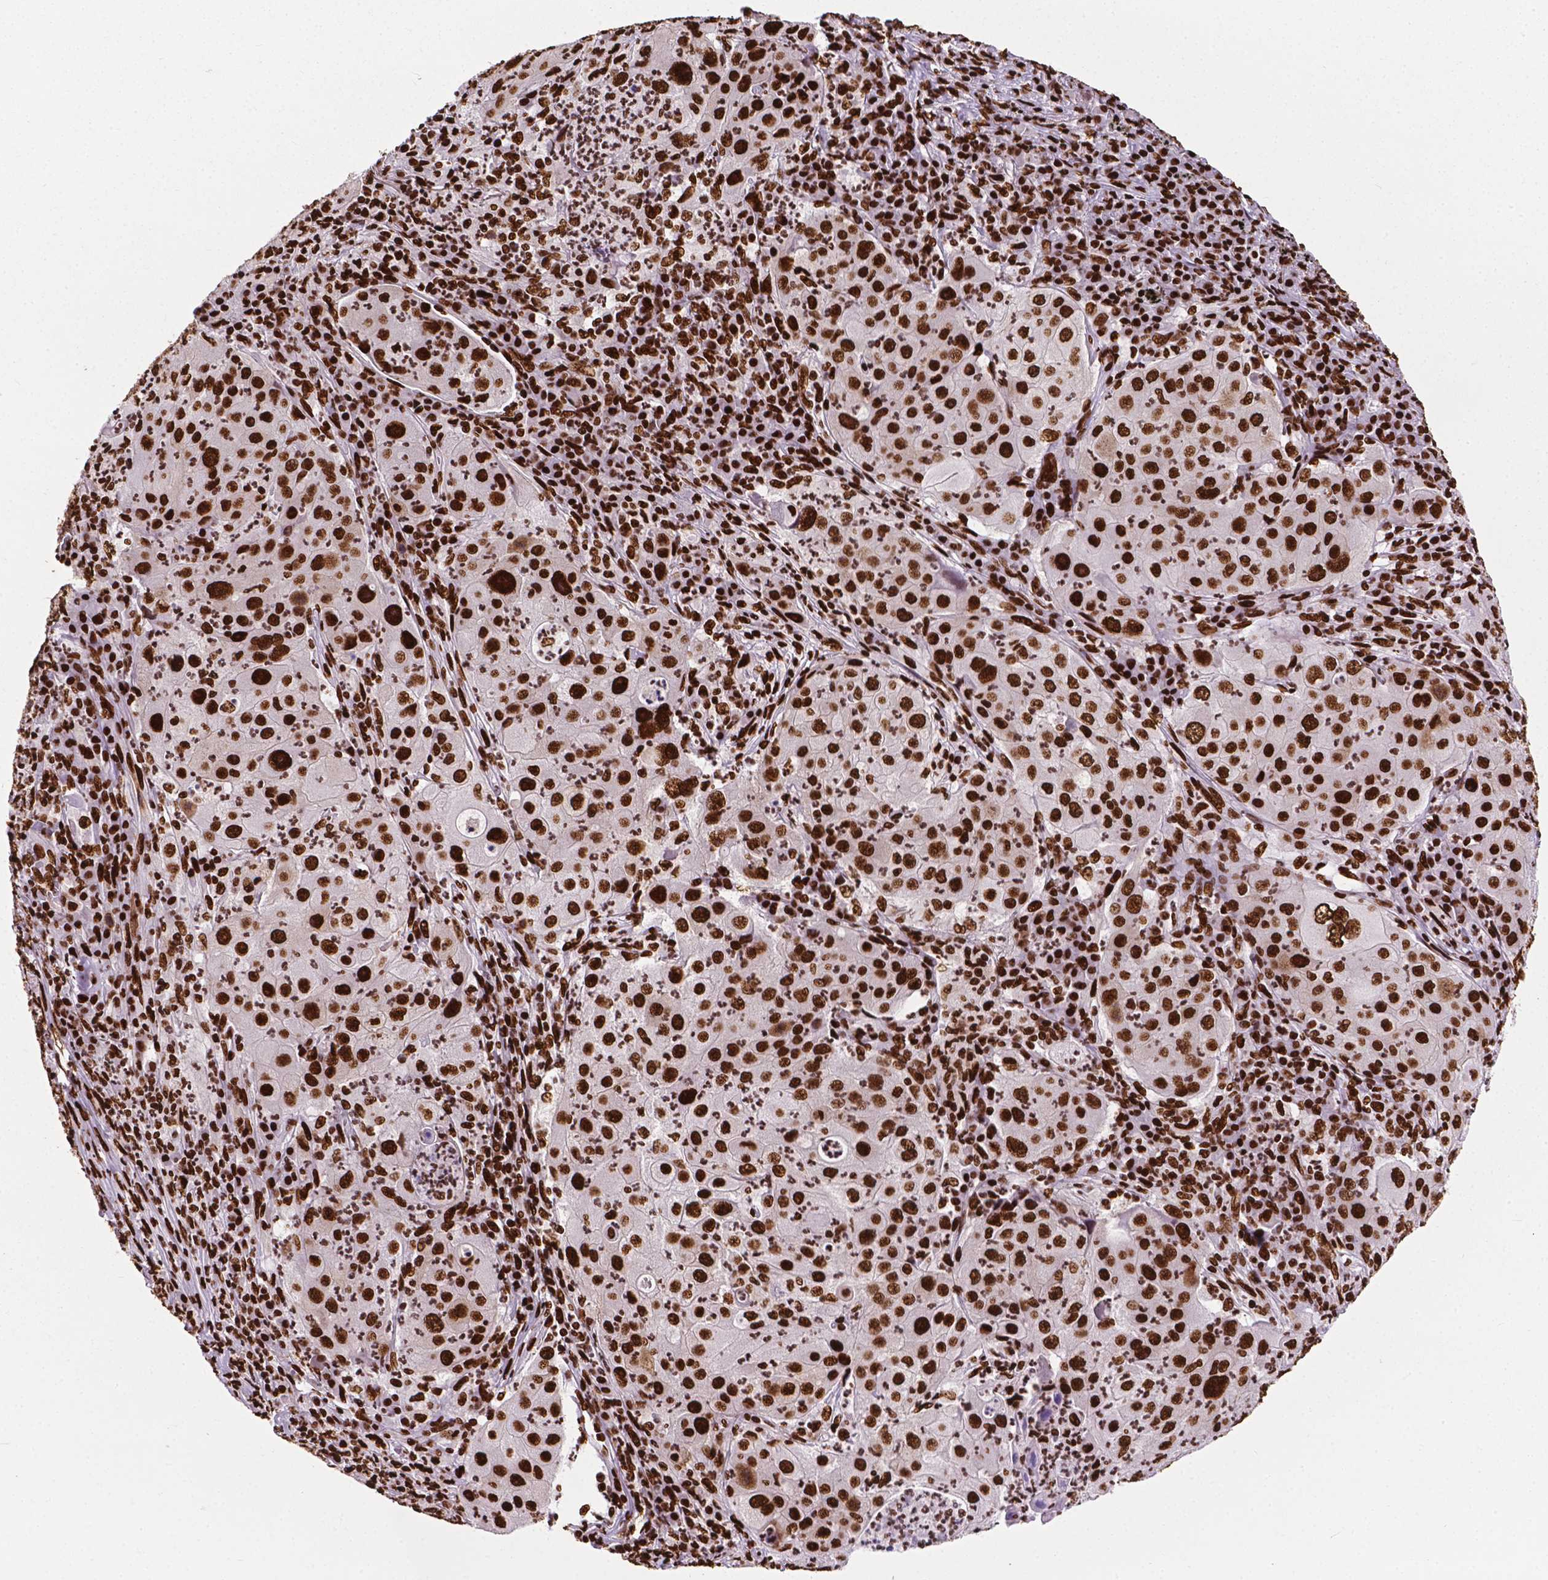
{"staining": {"intensity": "strong", "quantity": ">75%", "location": "nuclear"}, "tissue": "lung cancer", "cell_type": "Tumor cells", "image_type": "cancer", "snomed": [{"axis": "morphology", "description": "Squamous cell carcinoma, NOS"}, {"axis": "topography", "description": "Lung"}], "caption": "IHC photomicrograph of lung cancer (squamous cell carcinoma) stained for a protein (brown), which exhibits high levels of strong nuclear positivity in about >75% of tumor cells.", "gene": "SMIM5", "patient": {"sex": "female", "age": 59}}